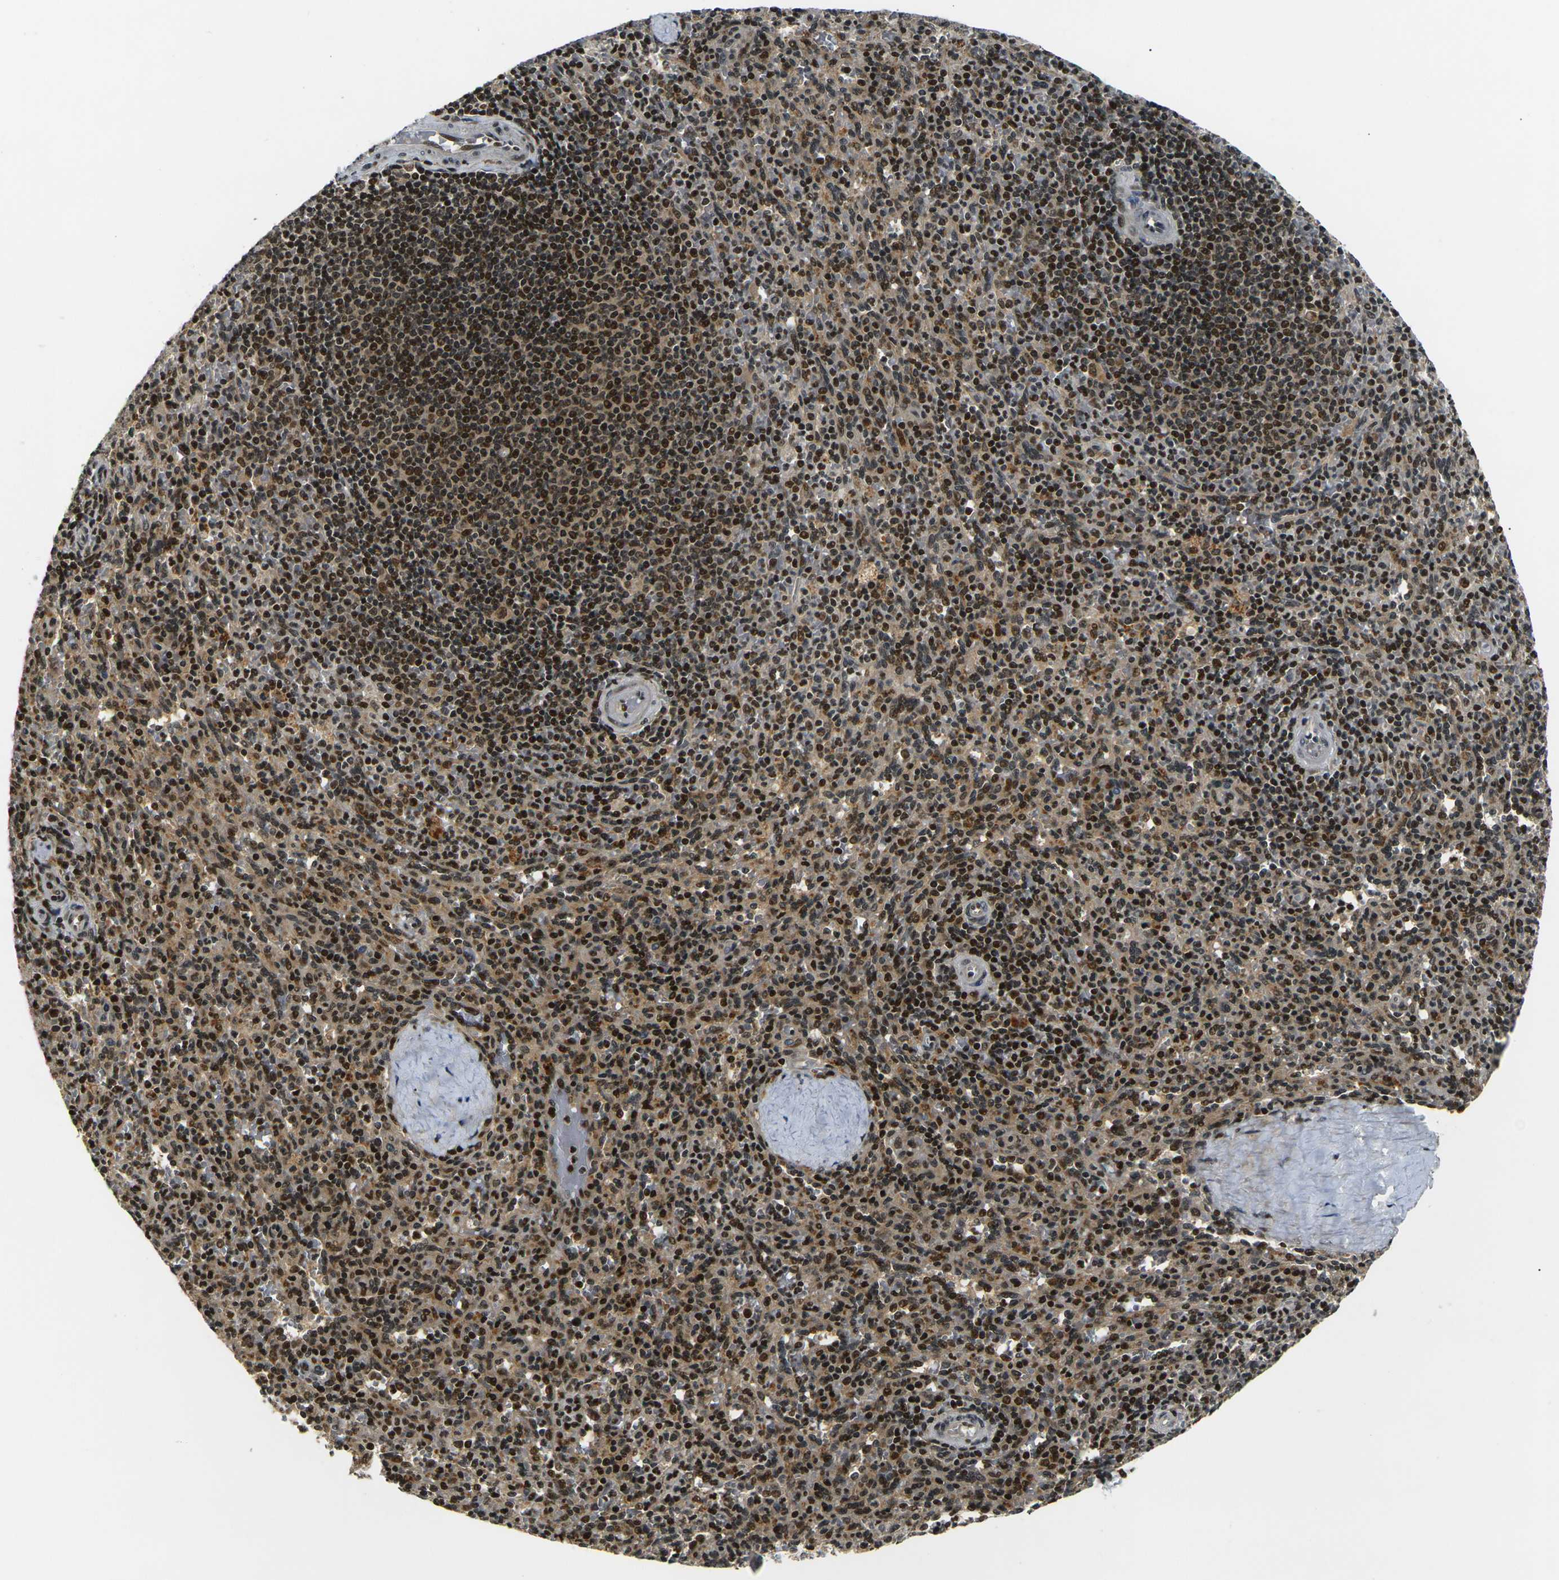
{"staining": {"intensity": "strong", "quantity": "25%-75%", "location": "cytoplasmic/membranous,nuclear"}, "tissue": "spleen", "cell_type": "Cells in red pulp", "image_type": "normal", "snomed": [{"axis": "morphology", "description": "Normal tissue, NOS"}, {"axis": "topography", "description": "Spleen"}], "caption": "Spleen stained for a protein (brown) shows strong cytoplasmic/membranous,nuclear positive staining in approximately 25%-75% of cells in red pulp.", "gene": "ACTL6A", "patient": {"sex": "male", "age": 36}}